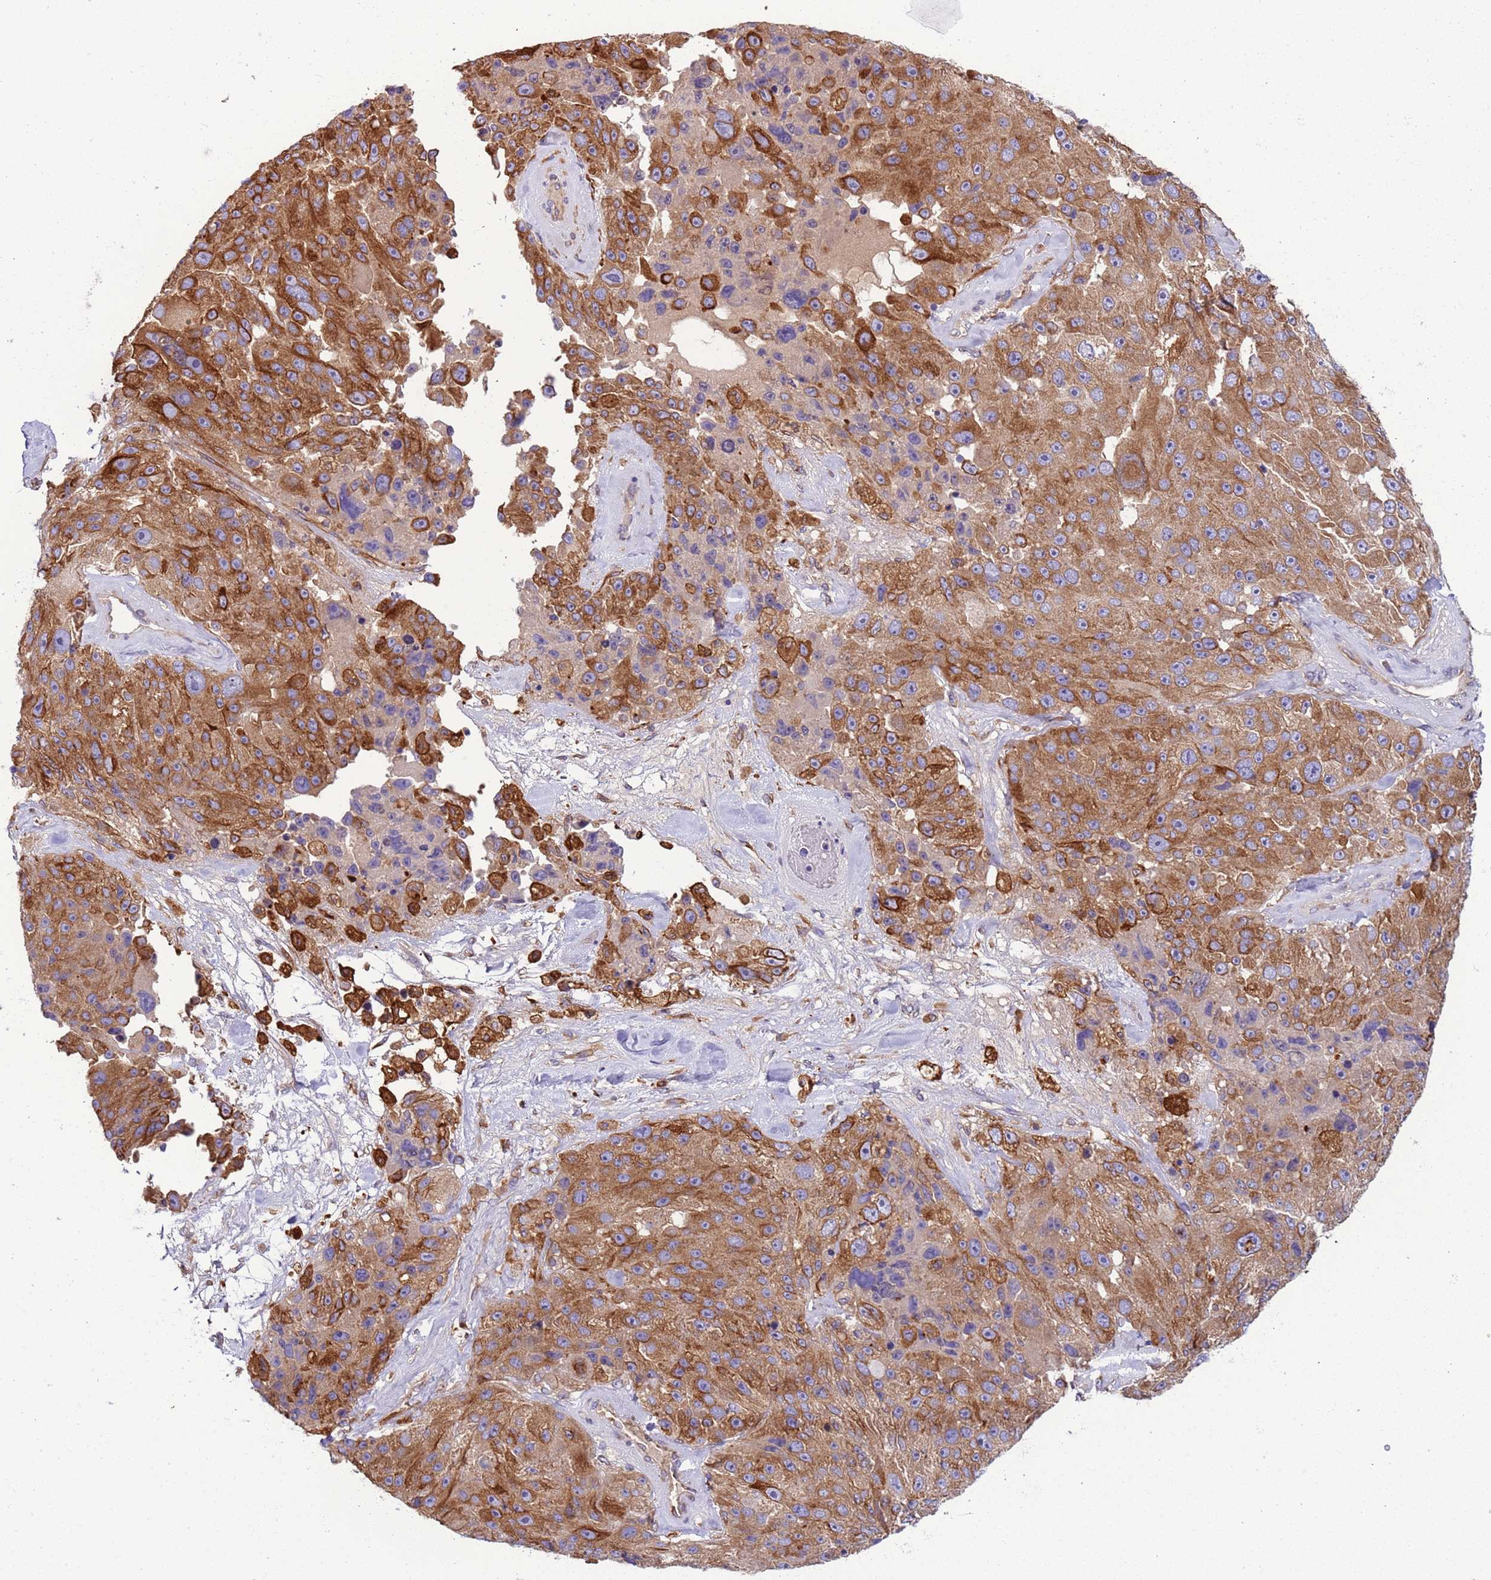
{"staining": {"intensity": "strong", "quantity": "25%-75%", "location": "cytoplasmic/membranous"}, "tissue": "melanoma", "cell_type": "Tumor cells", "image_type": "cancer", "snomed": [{"axis": "morphology", "description": "Malignant melanoma, Metastatic site"}, {"axis": "topography", "description": "Lymph node"}], "caption": "About 25%-75% of tumor cells in melanoma display strong cytoplasmic/membranous protein staining as visualized by brown immunohistochemical staining.", "gene": "PAQR7", "patient": {"sex": "male", "age": 62}}